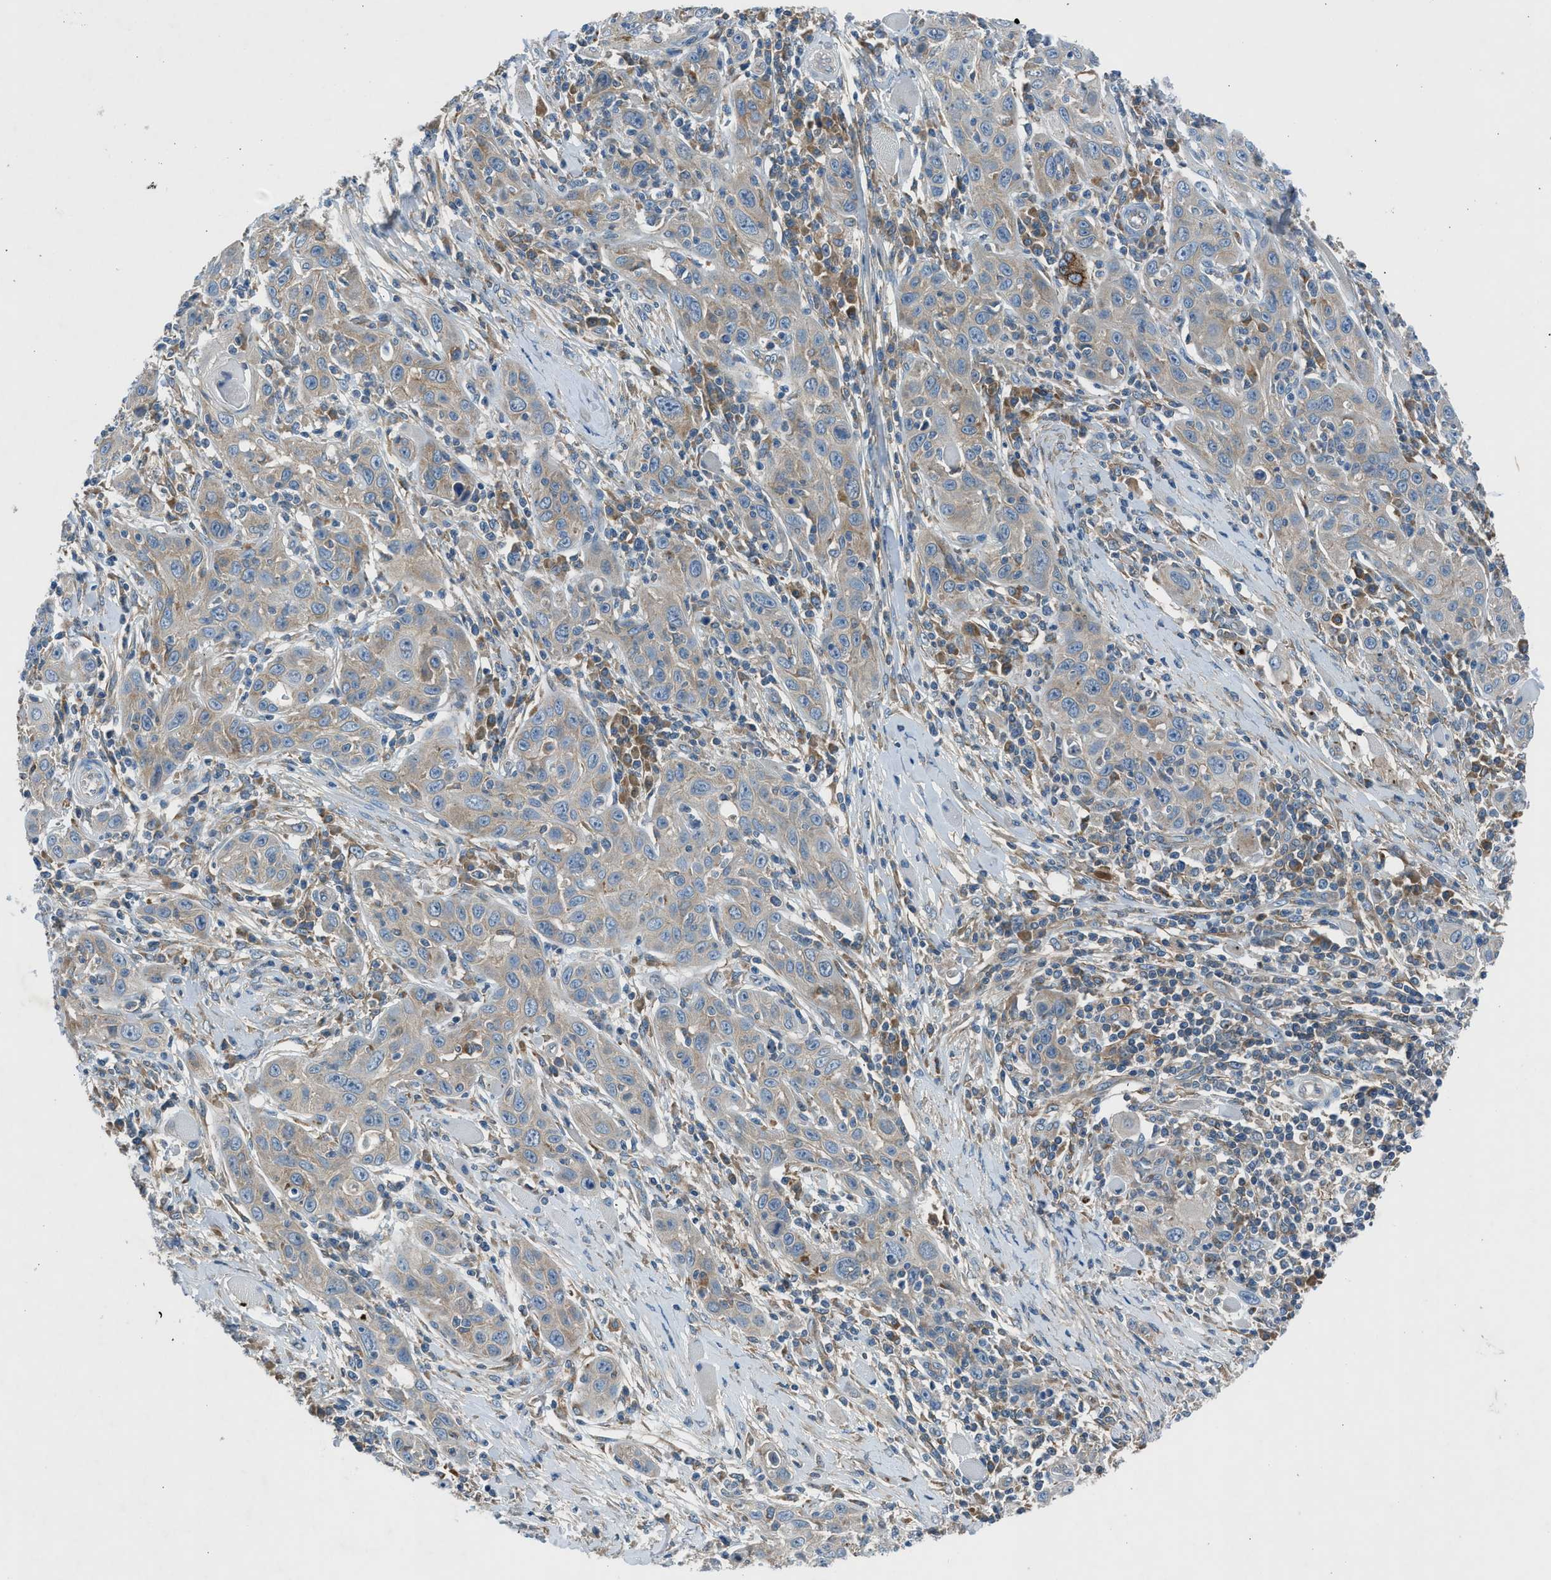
{"staining": {"intensity": "weak", "quantity": "<25%", "location": "cytoplasmic/membranous"}, "tissue": "skin cancer", "cell_type": "Tumor cells", "image_type": "cancer", "snomed": [{"axis": "morphology", "description": "Squamous cell carcinoma, NOS"}, {"axis": "topography", "description": "Skin"}], "caption": "The micrograph displays no significant staining in tumor cells of skin cancer.", "gene": "BMP1", "patient": {"sex": "female", "age": 88}}